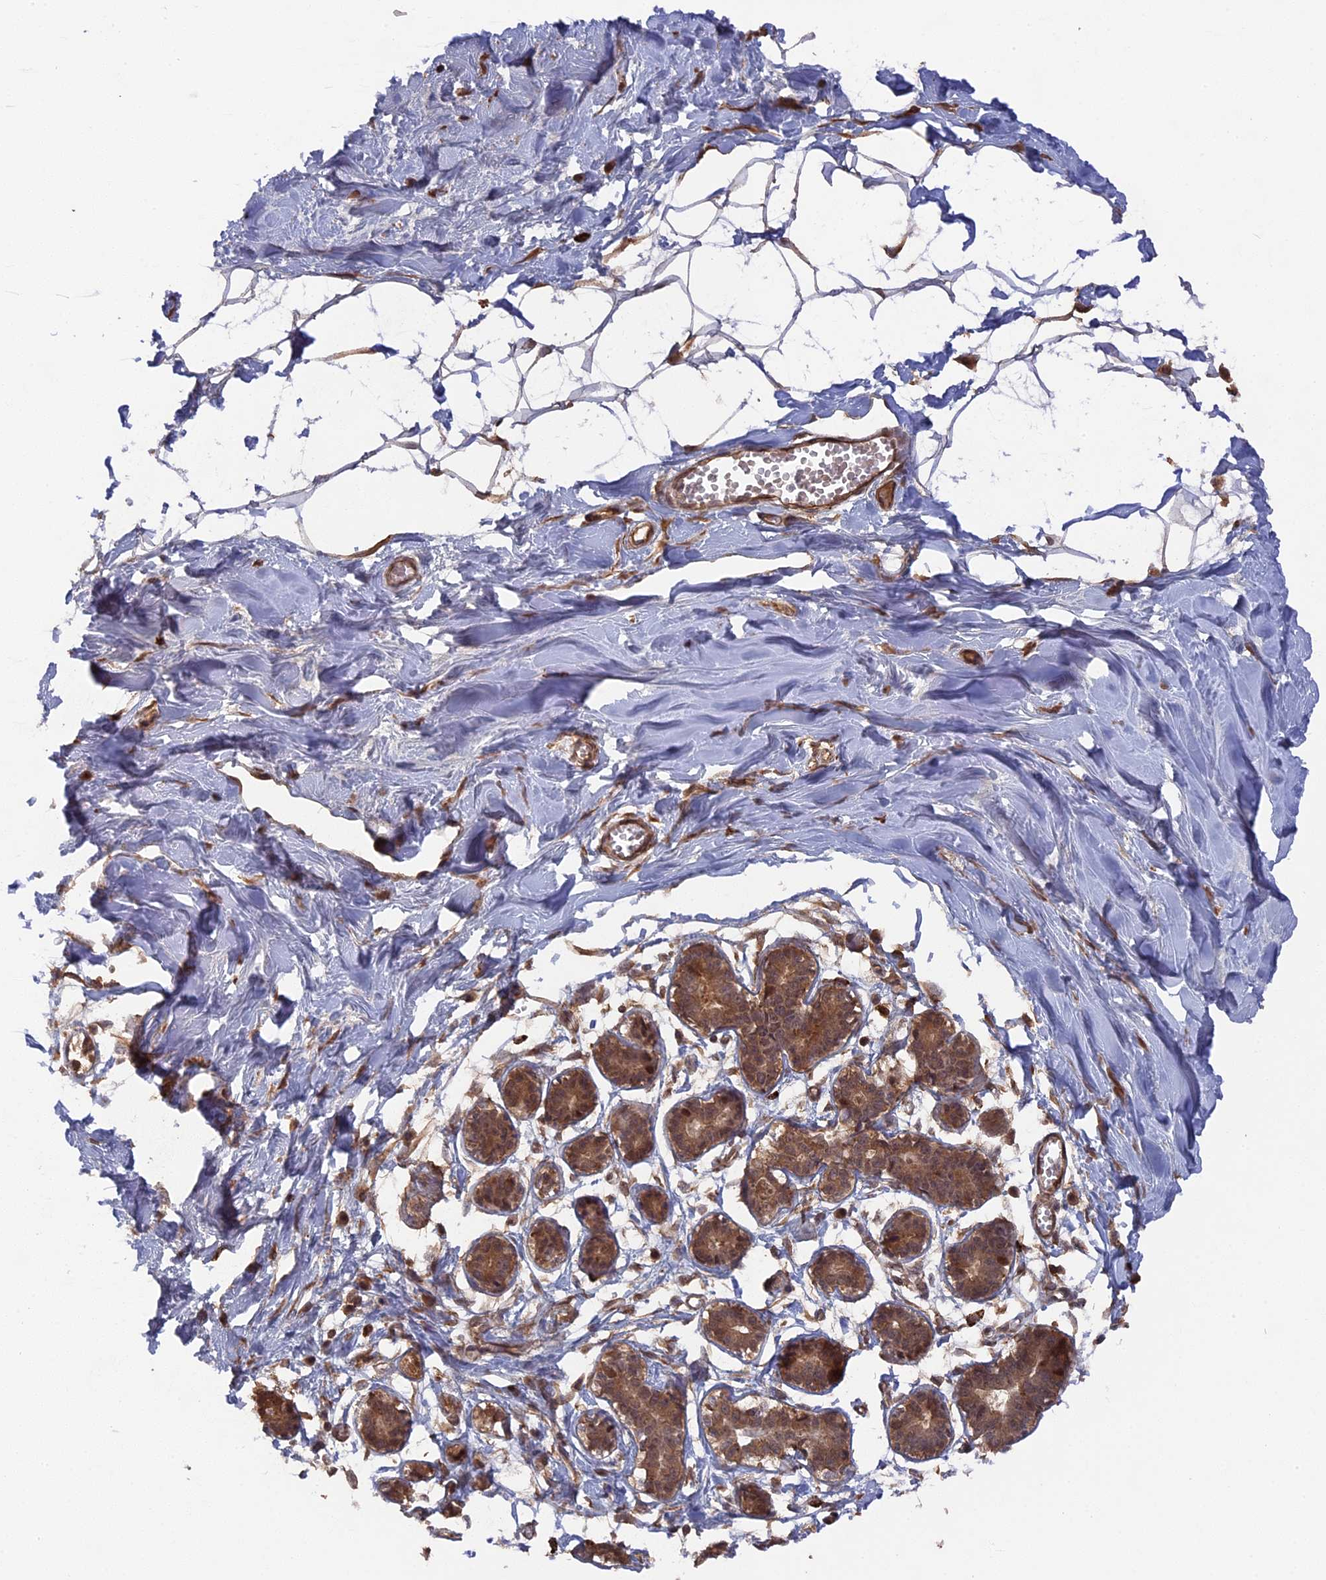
{"staining": {"intensity": "moderate", "quantity": "<25%", "location": "cytoplasmic/membranous"}, "tissue": "breast", "cell_type": "Adipocytes", "image_type": "normal", "snomed": [{"axis": "morphology", "description": "Normal tissue, NOS"}, {"axis": "topography", "description": "Breast"}], "caption": "A high-resolution micrograph shows immunohistochemistry staining of benign breast, which displays moderate cytoplasmic/membranous expression in about <25% of adipocytes.", "gene": "TELO2", "patient": {"sex": "female", "age": 27}}